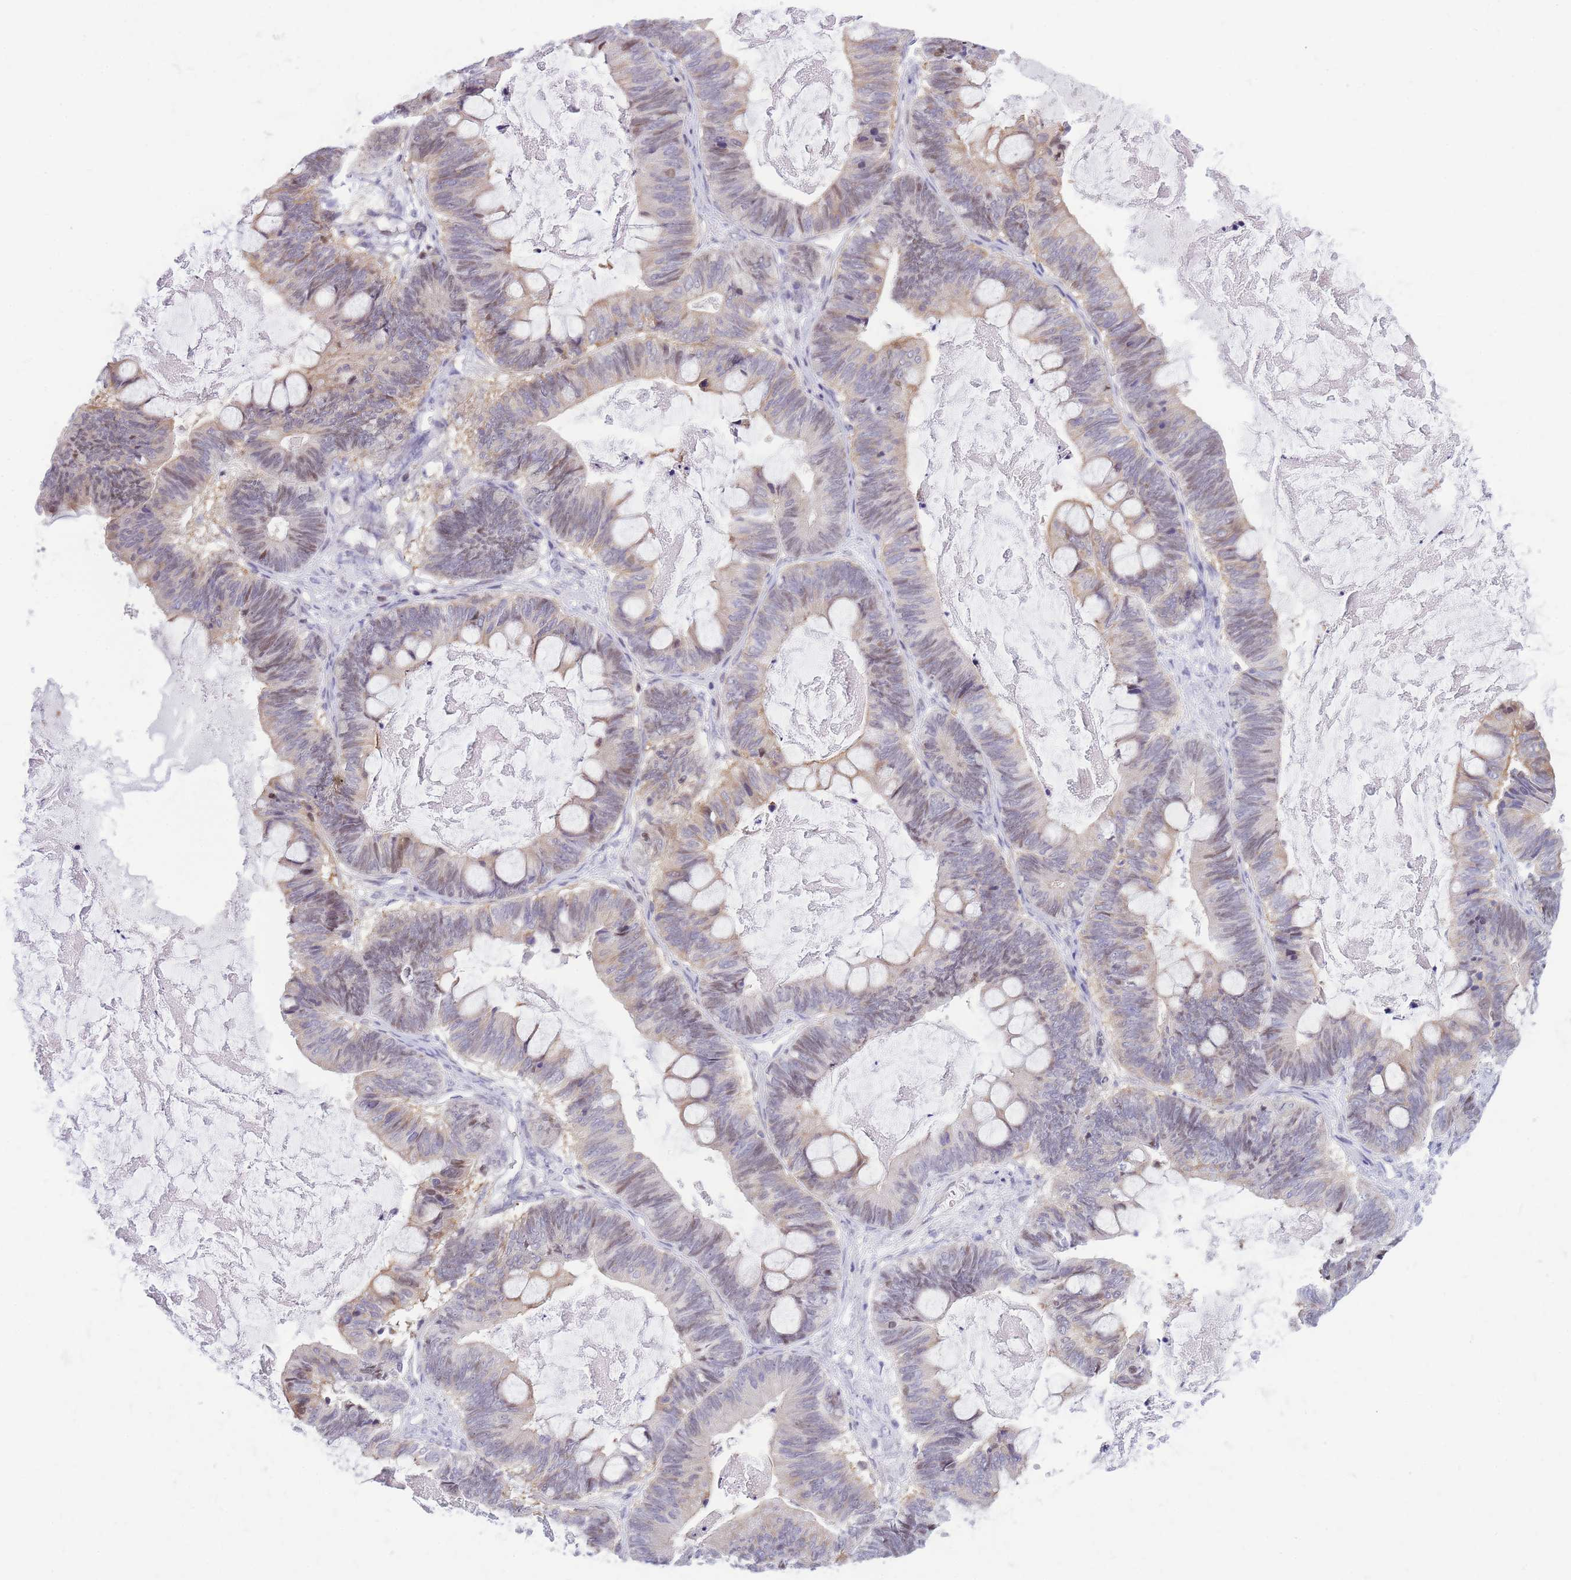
{"staining": {"intensity": "weak", "quantity": "<25%", "location": "cytoplasmic/membranous,nuclear"}, "tissue": "ovarian cancer", "cell_type": "Tumor cells", "image_type": "cancer", "snomed": [{"axis": "morphology", "description": "Cystadenocarcinoma, mucinous, NOS"}, {"axis": "topography", "description": "Ovary"}], "caption": "A high-resolution photomicrograph shows IHC staining of ovarian mucinous cystadenocarcinoma, which shows no significant positivity in tumor cells. The staining is performed using DAB (3,3'-diaminobenzidine) brown chromogen with nuclei counter-stained in using hematoxylin.", "gene": "CRACD", "patient": {"sex": "female", "age": 61}}